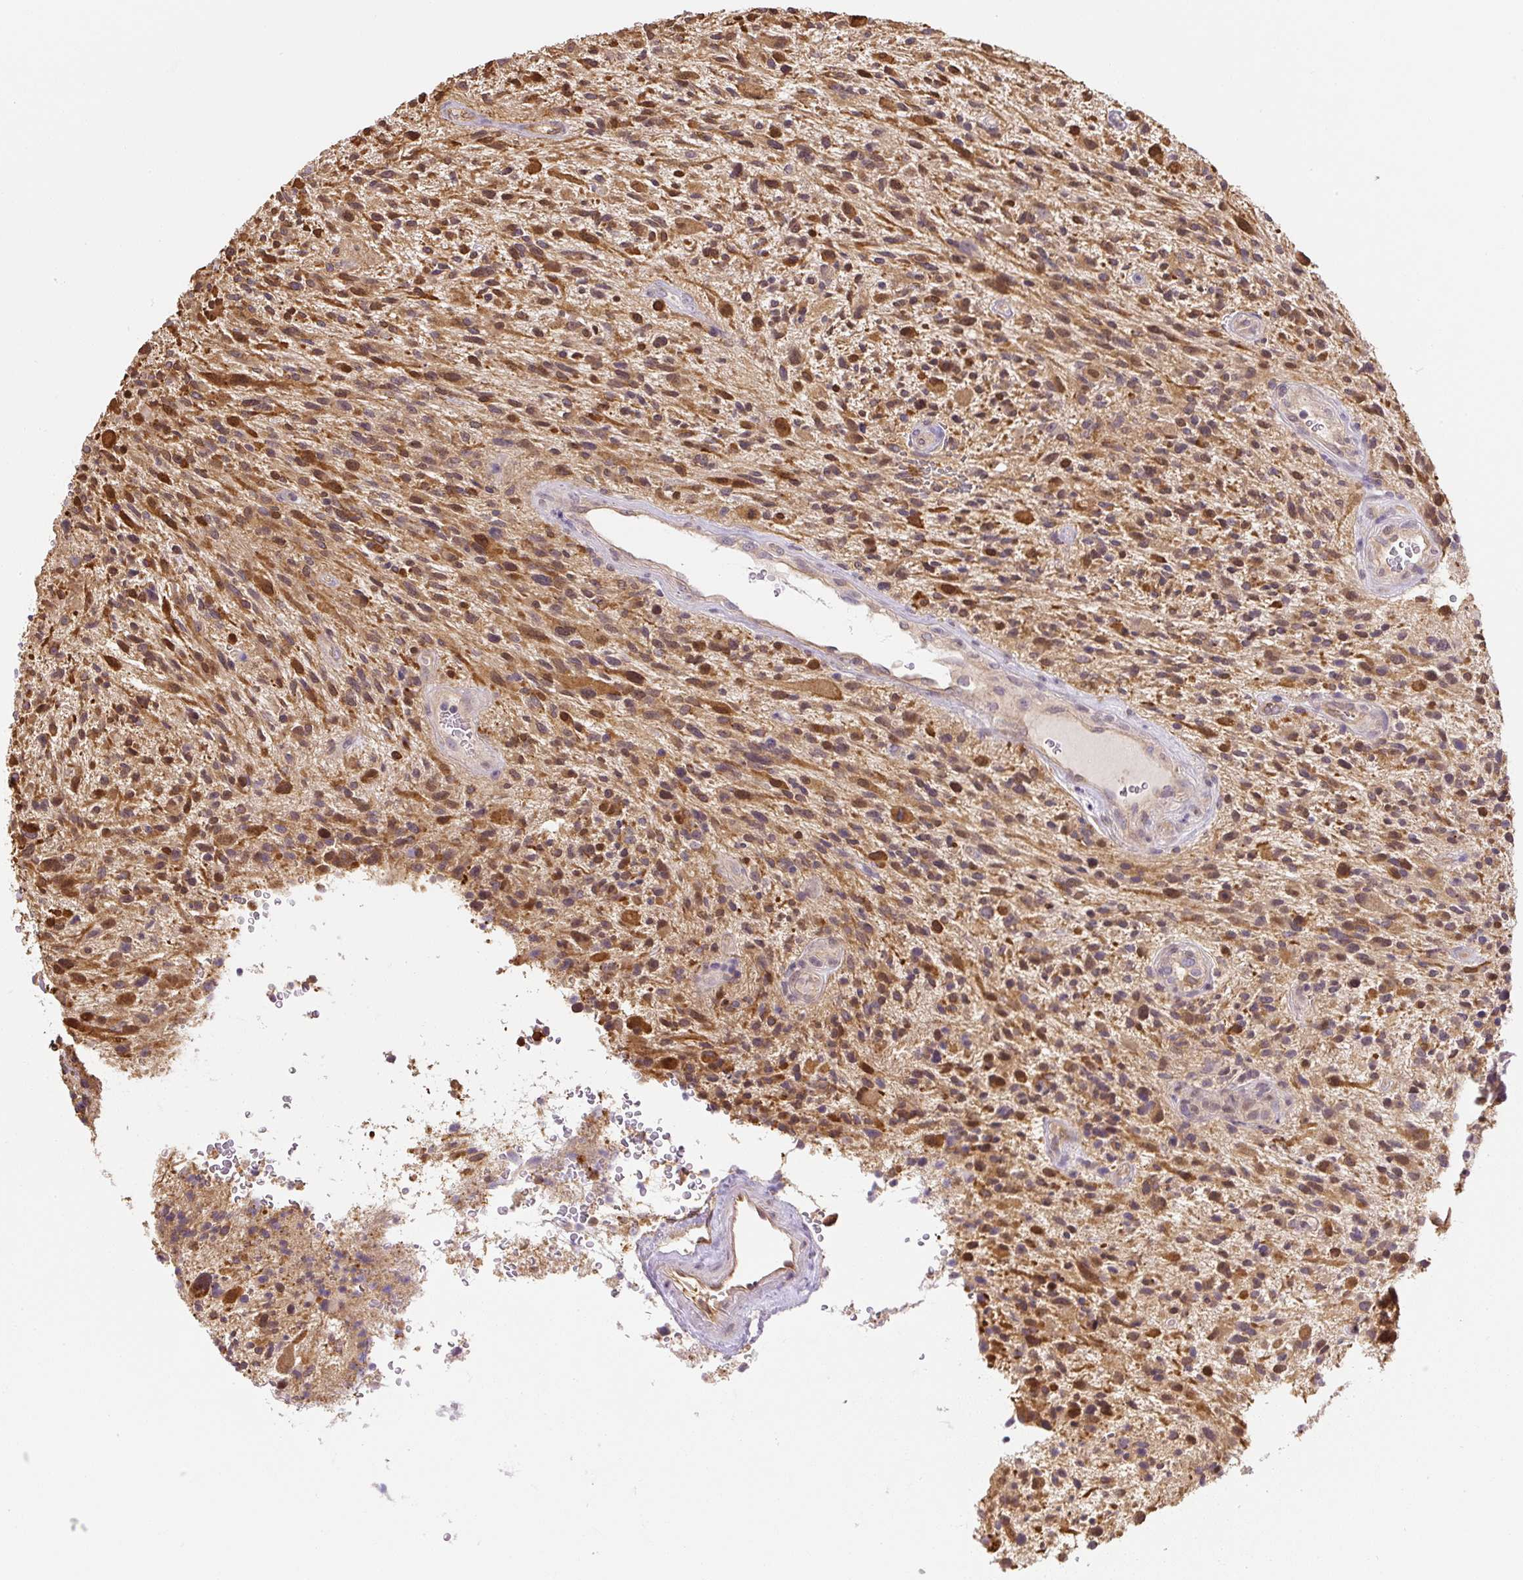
{"staining": {"intensity": "moderate", "quantity": ">75%", "location": "cytoplasmic/membranous,nuclear"}, "tissue": "glioma", "cell_type": "Tumor cells", "image_type": "cancer", "snomed": [{"axis": "morphology", "description": "Glioma, malignant, High grade"}, {"axis": "topography", "description": "Brain"}], "caption": "Protein analysis of glioma tissue reveals moderate cytoplasmic/membranous and nuclear positivity in about >75% of tumor cells. The staining was performed using DAB to visualize the protein expression in brown, while the nuclei were stained in blue with hematoxylin (Magnification: 20x).", "gene": "PLA2G4A", "patient": {"sex": "male", "age": 47}}